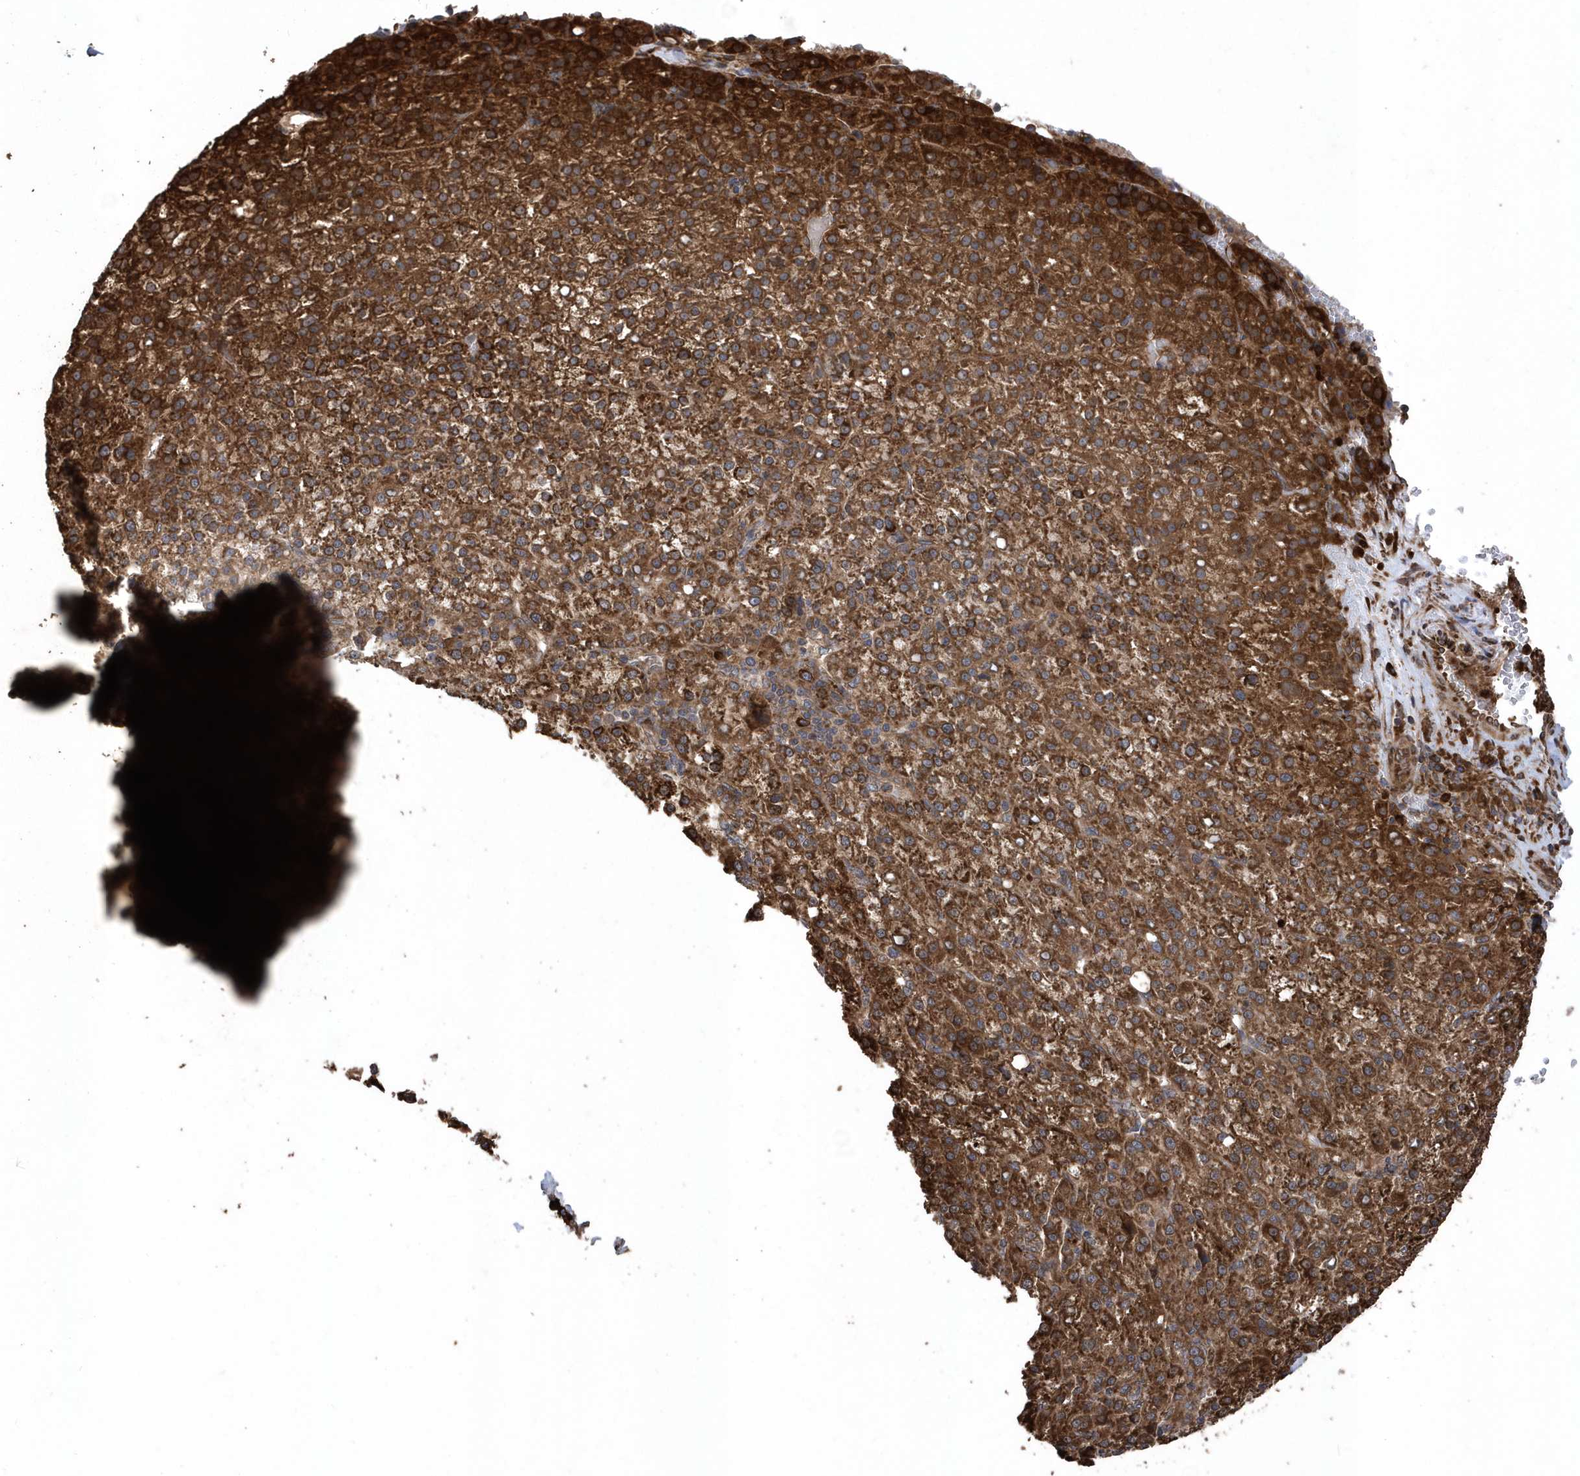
{"staining": {"intensity": "strong", "quantity": ">75%", "location": "cytoplasmic/membranous"}, "tissue": "liver cancer", "cell_type": "Tumor cells", "image_type": "cancer", "snomed": [{"axis": "morphology", "description": "Carcinoma, Hepatocellular, NOS"}, {"axis": "topography", "description": "Liver"}], "caption": "Hepatocellular carcinoma (liver) was stained to show a protein in brown. There is high levels of strong cytoplasmic/membranous expression in approximately >75% of tumor cells.", "gene": "WASHC5", "patient": {"sex": "female", "age": 58}}